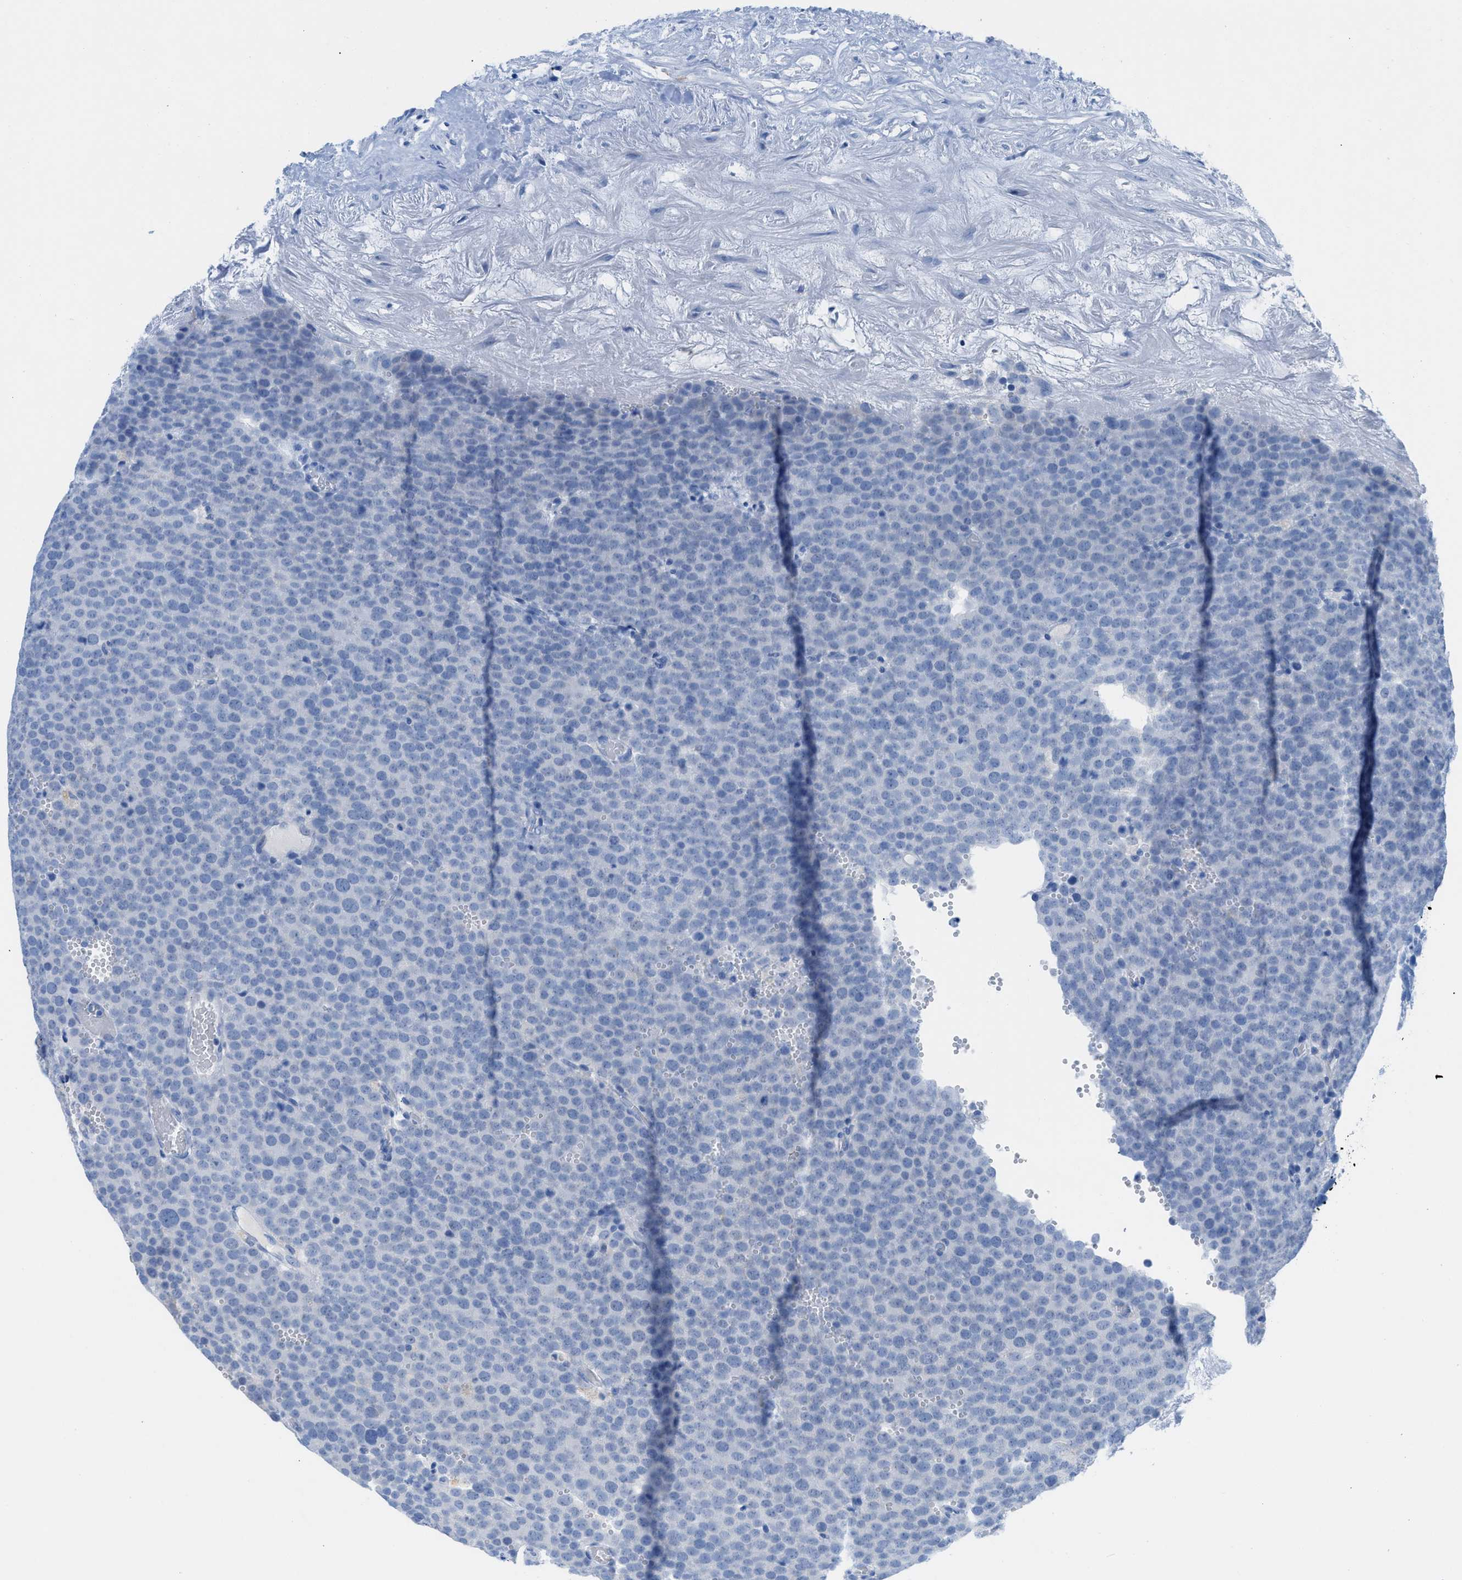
{"staining": {"intensity": "negative", "quantity": "none", "location": "none"}, "tissue": "testis cancer", "cell_type": "Tumor cells", "image_type": "cancer", "snomed": [{"axis": "morphology", "description": "Normal tissue, NOS"}, {"axis": "morphology", "description": "Seminoma, NOS"}, {"axis": "topography", "description": "Testis"}], "caption": "Protein analysis of testis cancer (seminoma) demonstrates no significant positivity in tumor cells. (Stains: DAB (3,3'-diaminobenzidine) IHC with hematoxylin counter stain, Microscopy: brightfield microscopy at high magnification).", "gene": "TCL1A", "patient": {"sex": "male", "age": 71}}